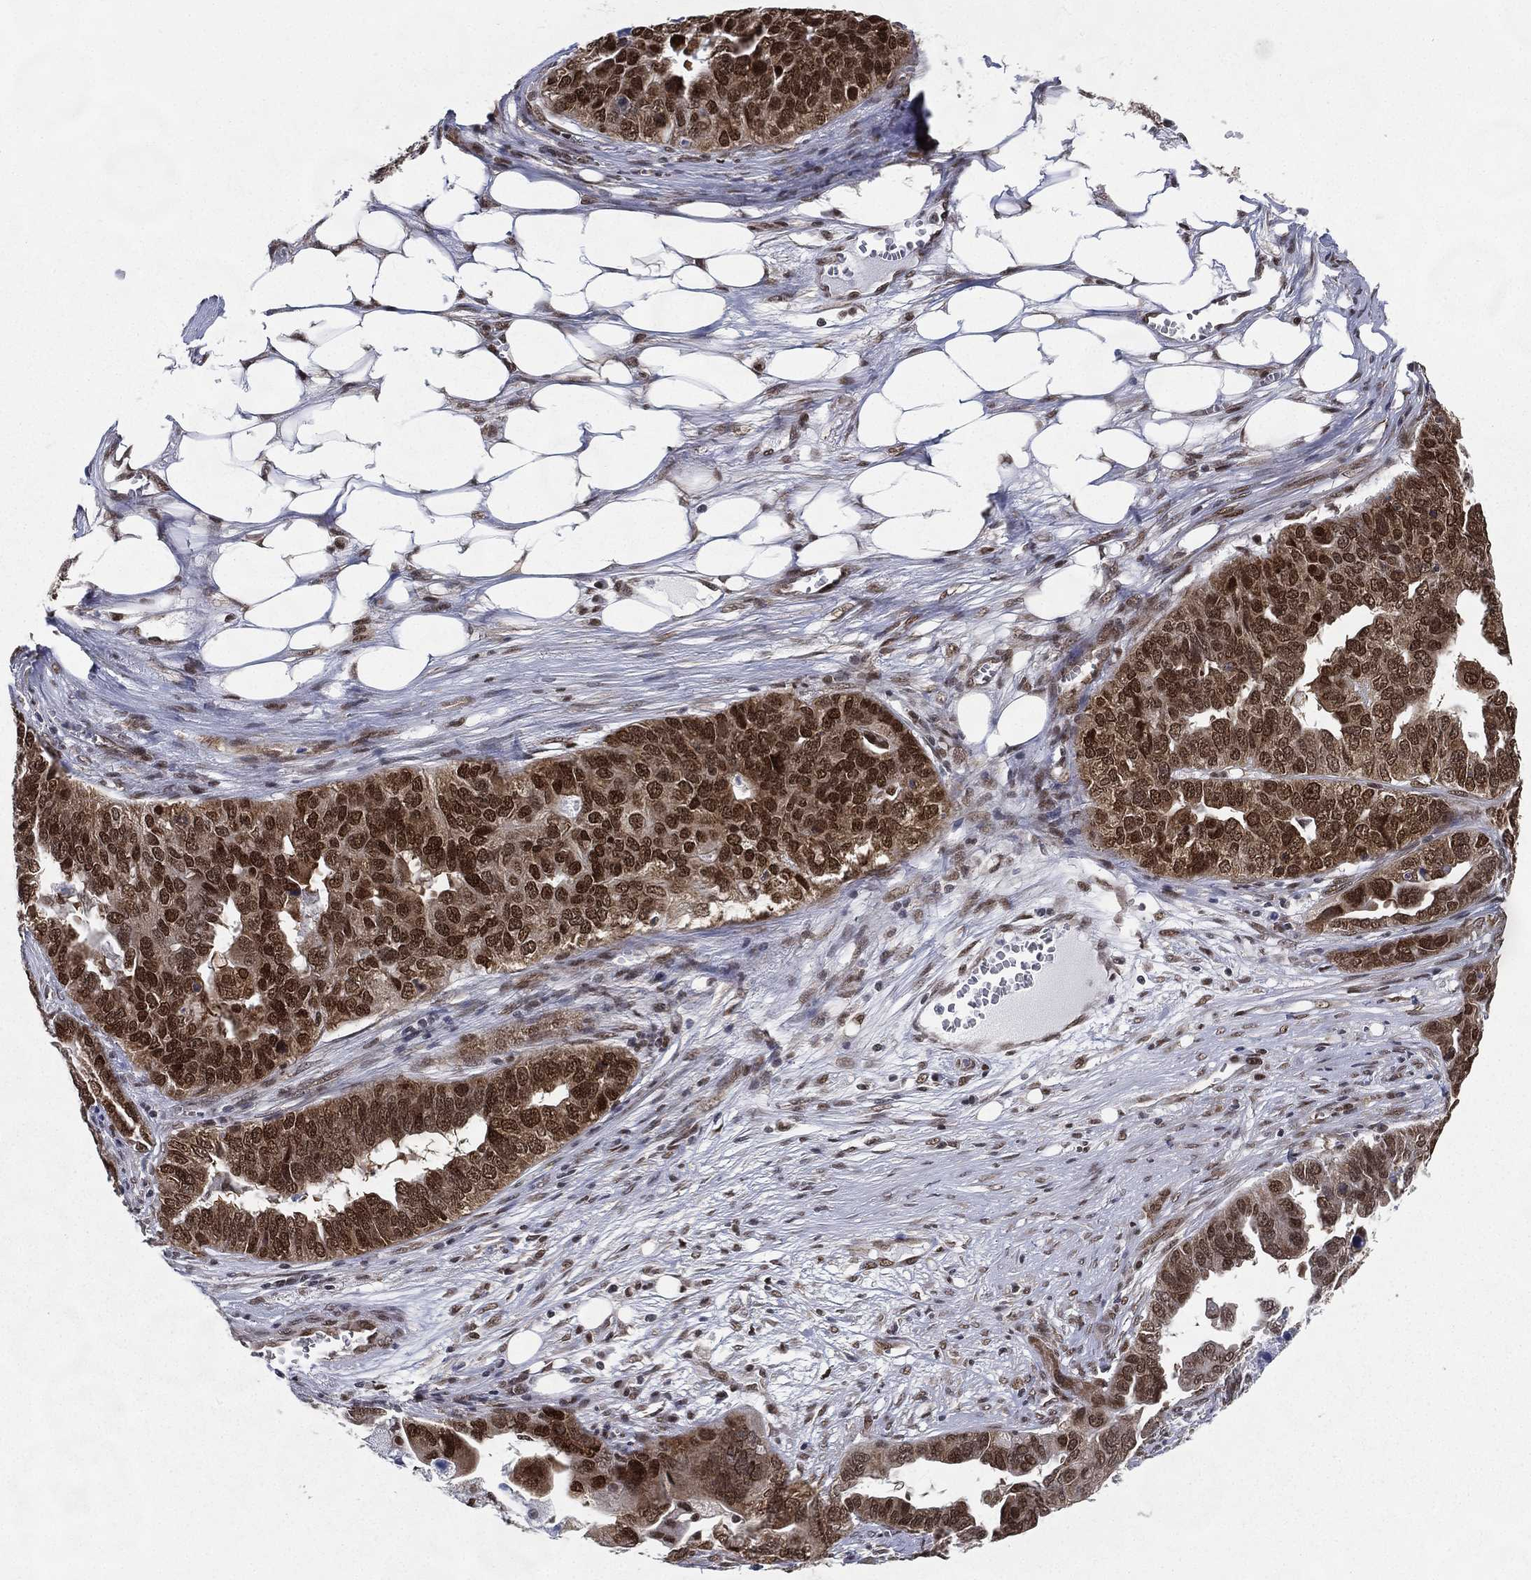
{"staining": {"intensity": "strong", "quantity": ">75%", "location": "nuclear"}, "tissue": "ovarian cancer", "cell_type": "Tumor cells", "image_type": "cancer", "snomed": [{"axis": "morphology", "description": "Carcinoma, endometroid"}, {"axis": "topography", "description": "Soft tissue"}, {"axis": "topography", "description": "Ovary"}], "caption": "Immunohistochemistry (IHC) (DAB (3,3'-diaminobenzidine)) staining of human endometroid carcinoma (ovarian) exhibits strong nuclear protein staining in about >75% of tumor cells.", "gene": "FUBP3", "patient": {"sex": "female", "age": 52}}